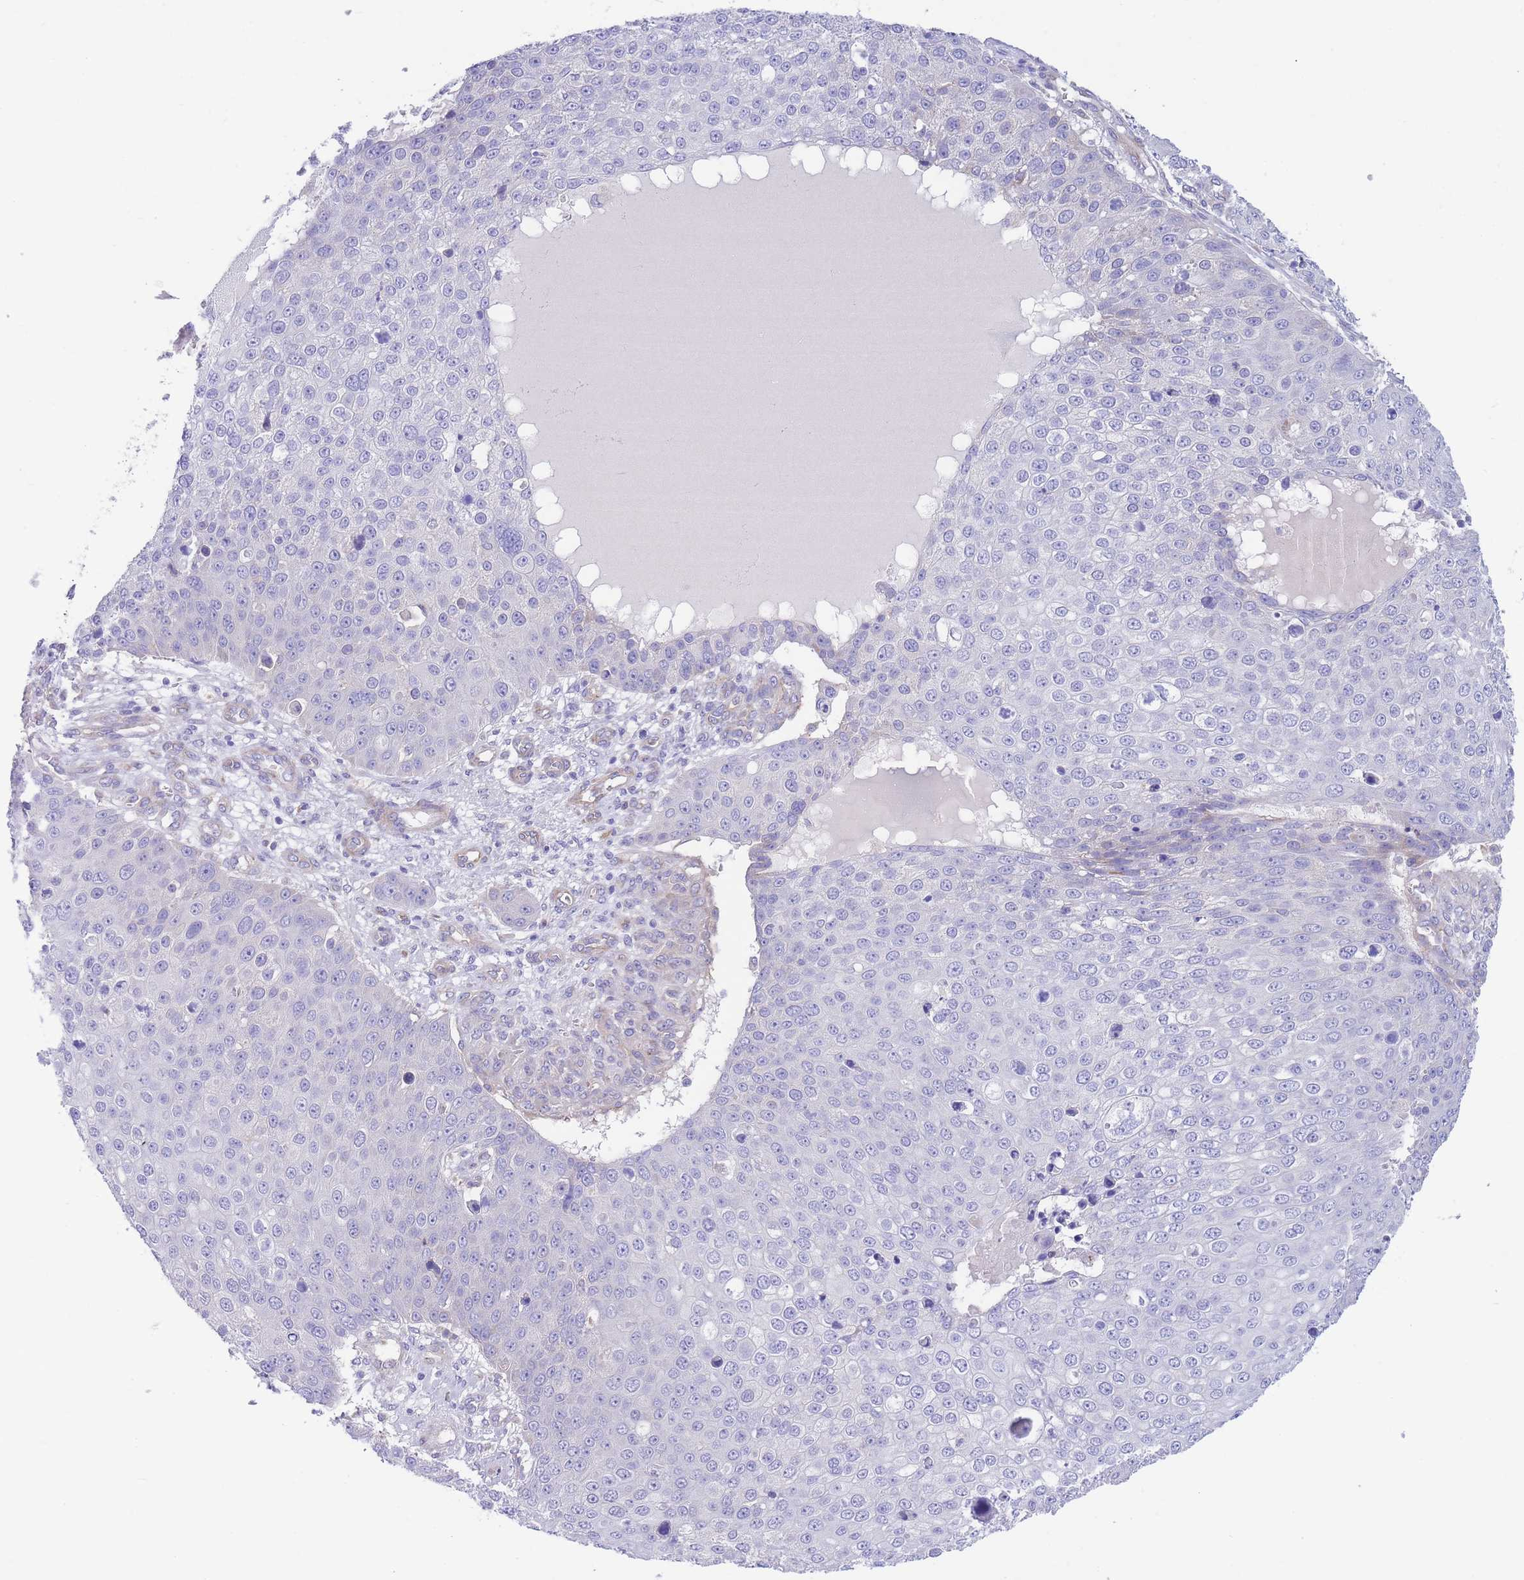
{"staining": {"intensity": "negative", "quantity": "none", "location": "none"}, "tissue": "skin cancer", "cell_type": "Tumor cells", "image_type": "cancer", "snomed": [{"axis": "morphology", "description": "Squamous cell carcinoma, NOS"}, {"axis": "topography", "description": "Skin"}], "caption": "Skin cancer stained for a protein using IHC displays no expression tumor cells.", "gene": "DET1", "patient": {"sex": "male", "age": 71}}